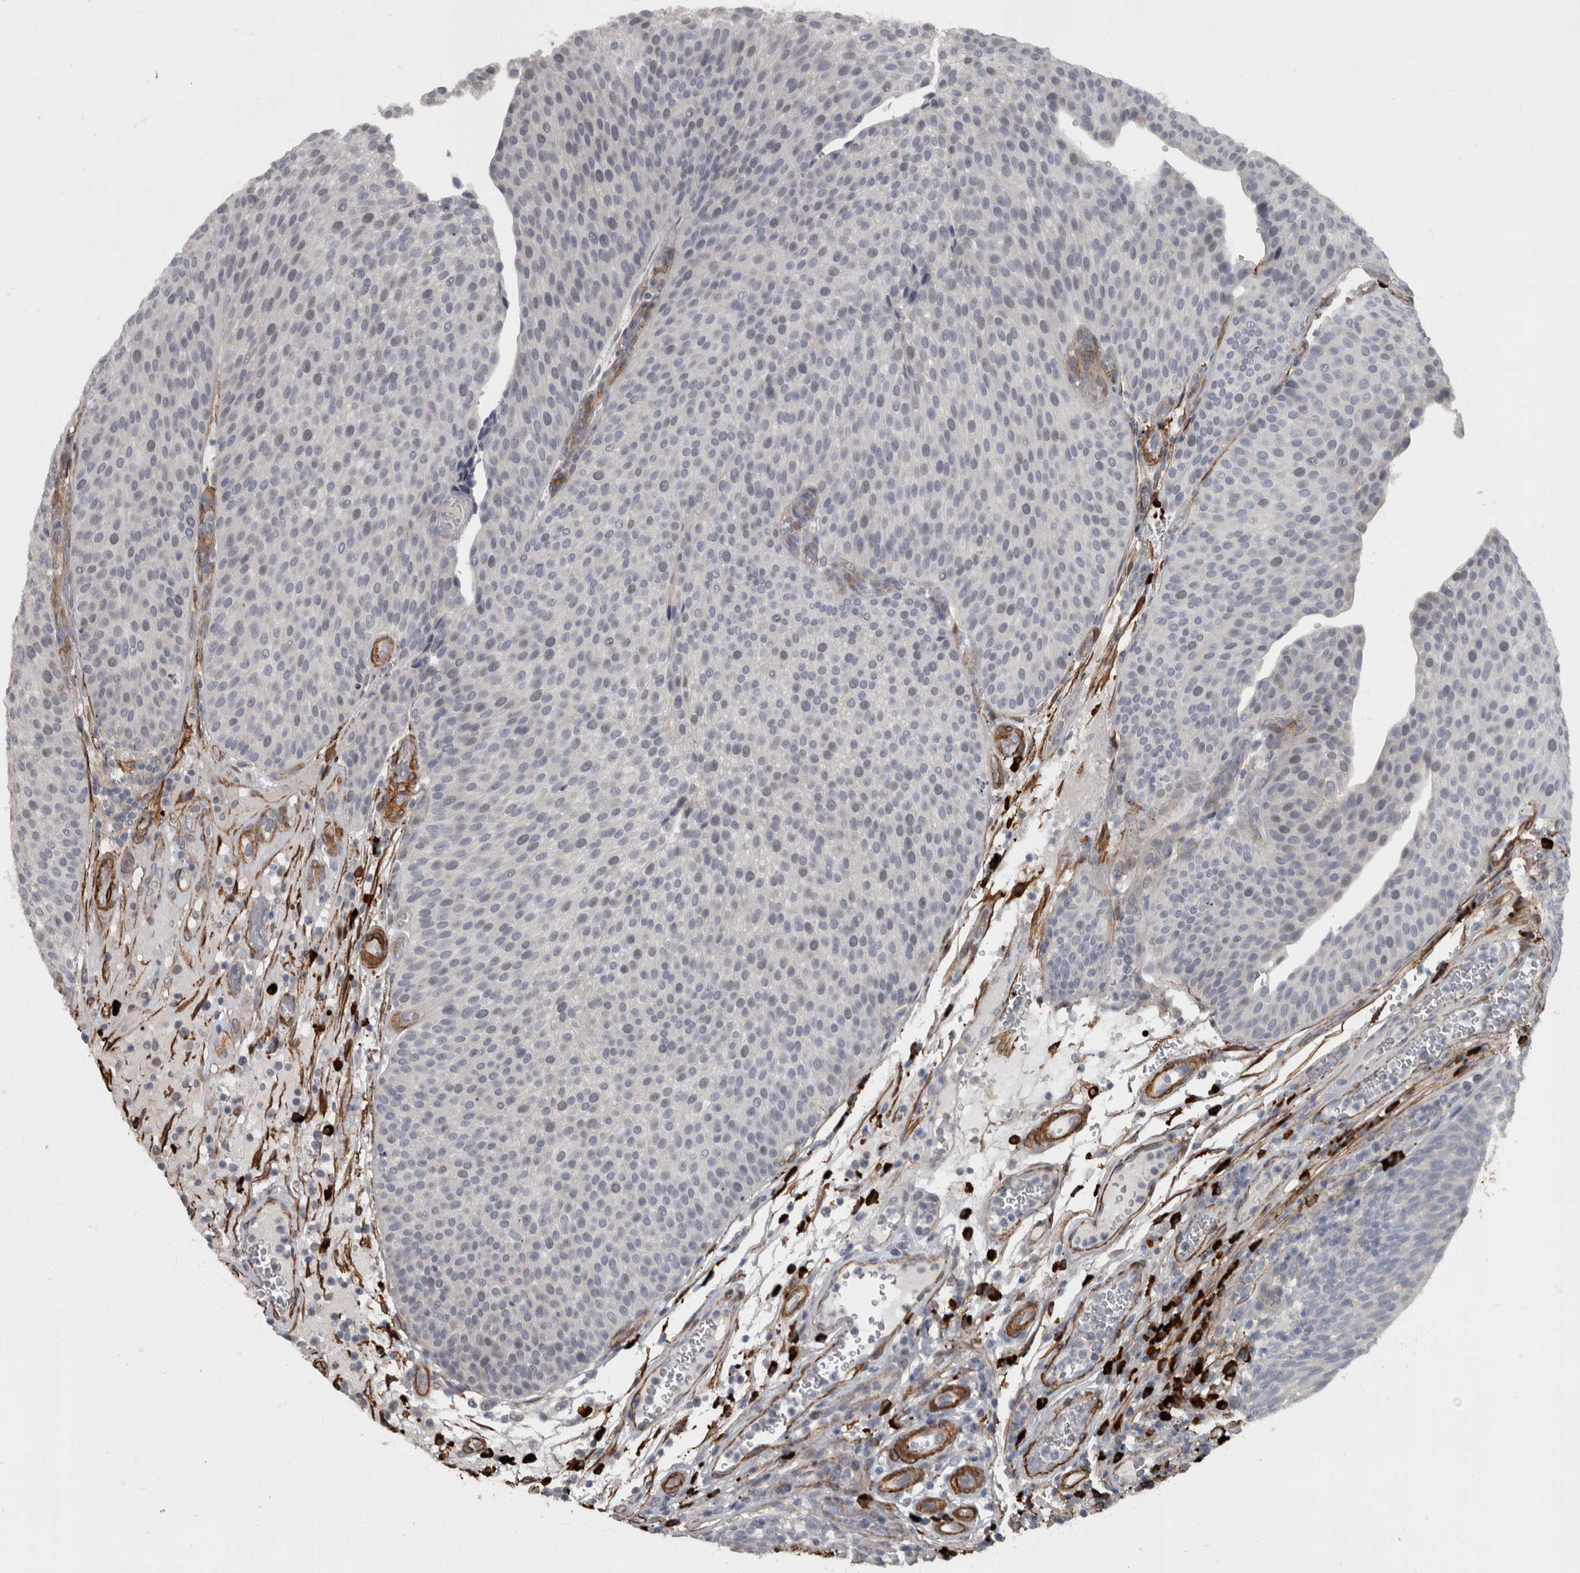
{"staining": {"intensity": "negative", "quantity": "none", "location": "none"}, "tissue": "urothelial cancer", "cell_type": "Tumor cells", "image_type": "cancer", "snomed": [{"axis": "morphology", "description": "Normal tissue, NOS"}, {"axis": "morphology", "description": "Urothelial carcinoma, Low grade"}, {"axis": "topography", "description": "Smooth muscle"}, {"axis": "topography", "description": "Urinary bladder"}], "caption": "Immunohistochemistry photomicrograph of urothelial cancer stained for a protein (brown), which displays no positivity in tumor cells.", "gene": "MASTL", "patient": {"sex": "male", "age": 60}}